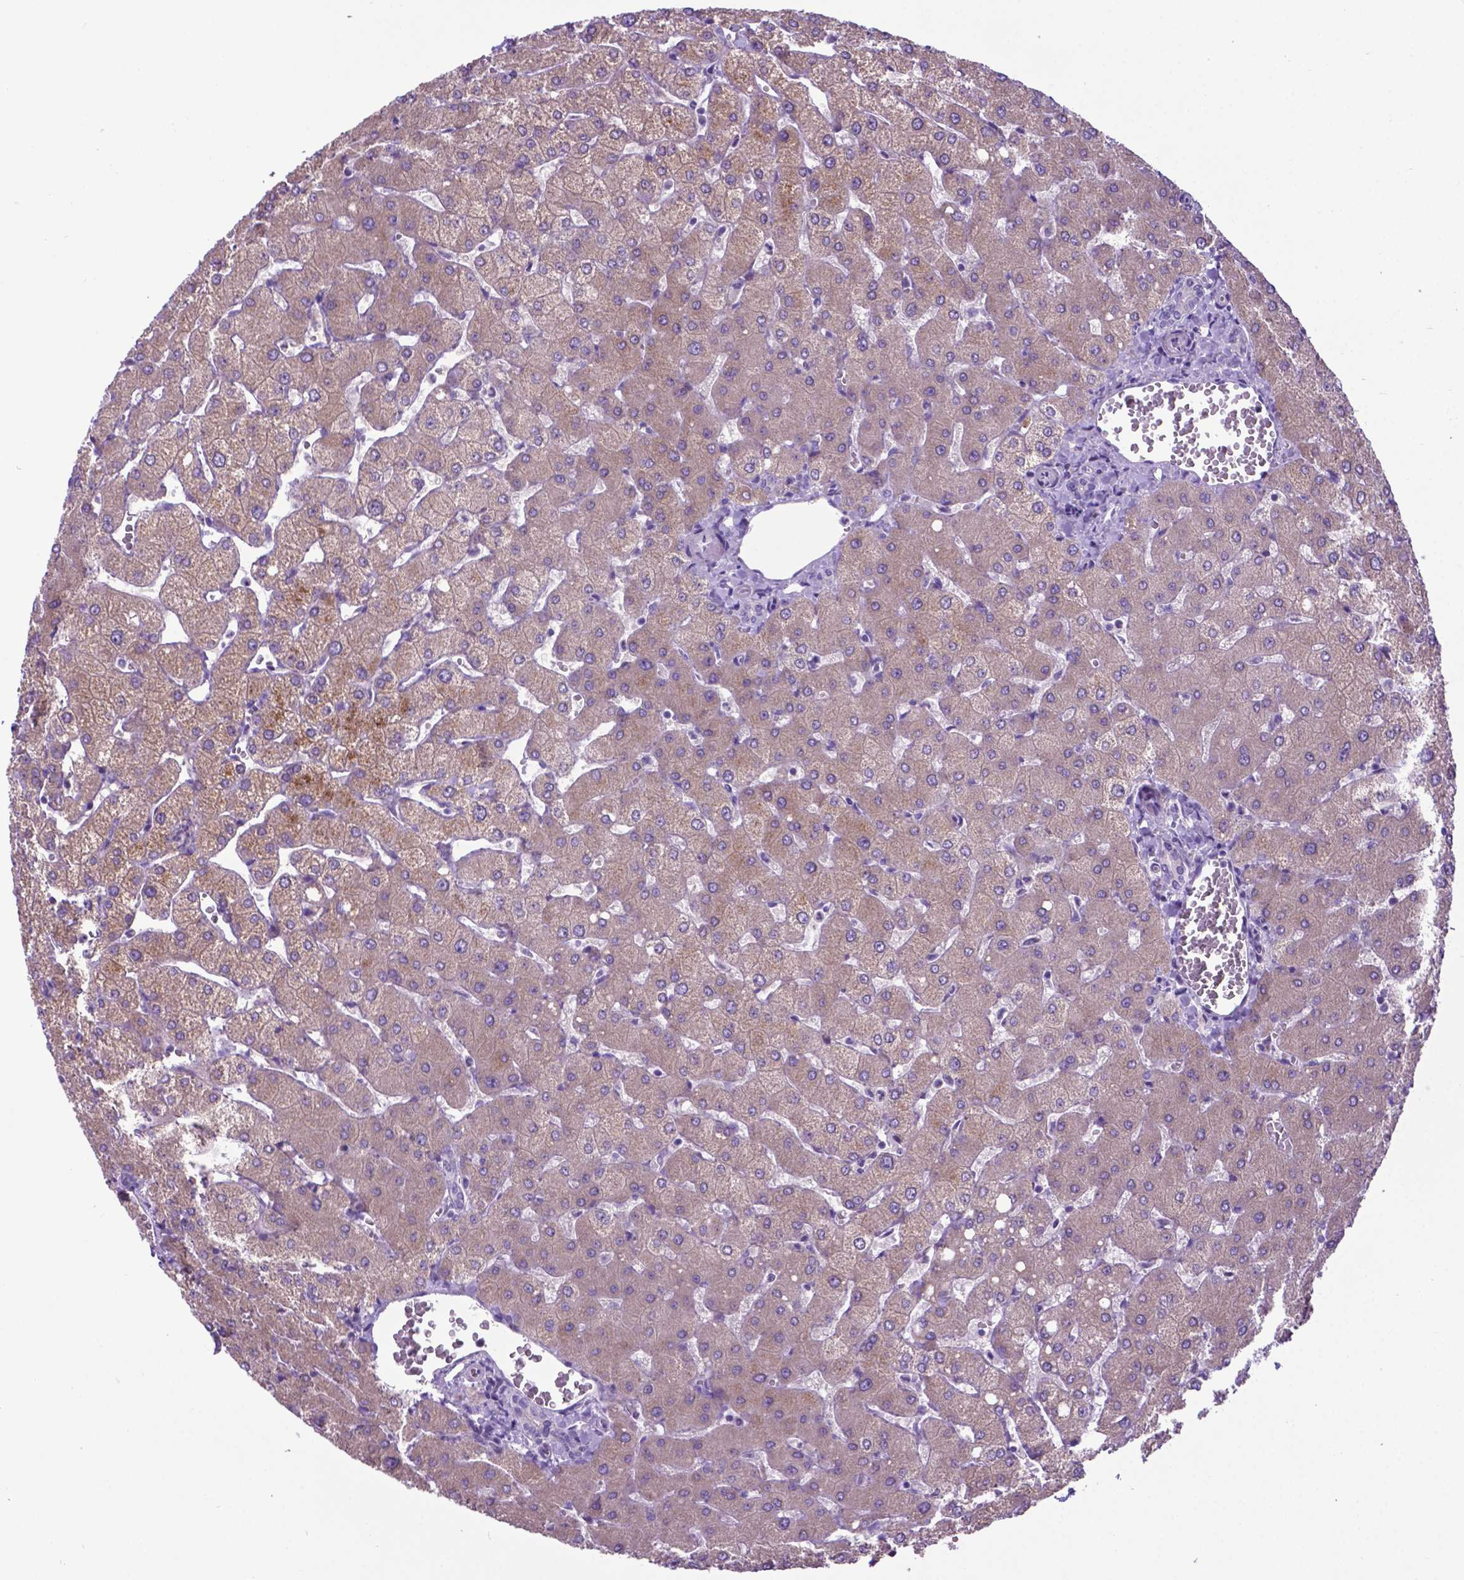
{"staining": {"intensity": "negative", "quantity": "none", "location": "none"}, "tissue": "liver", "cell_type": "Cholangiocytes", "image_type": "normal", "snomed": [{"axis": "morphology", "description": "Normal tissue, NOS"}, {"axis": "topography", "description": "Liver"}], "caption": "Immunohistochemistry (IHC) image of unremarkable liver: liver stained with DAB displays no significant protein staining in cholangiocytes.", "gene": "ADRA2B", "patient": {"sex": "female", "age": 54}}